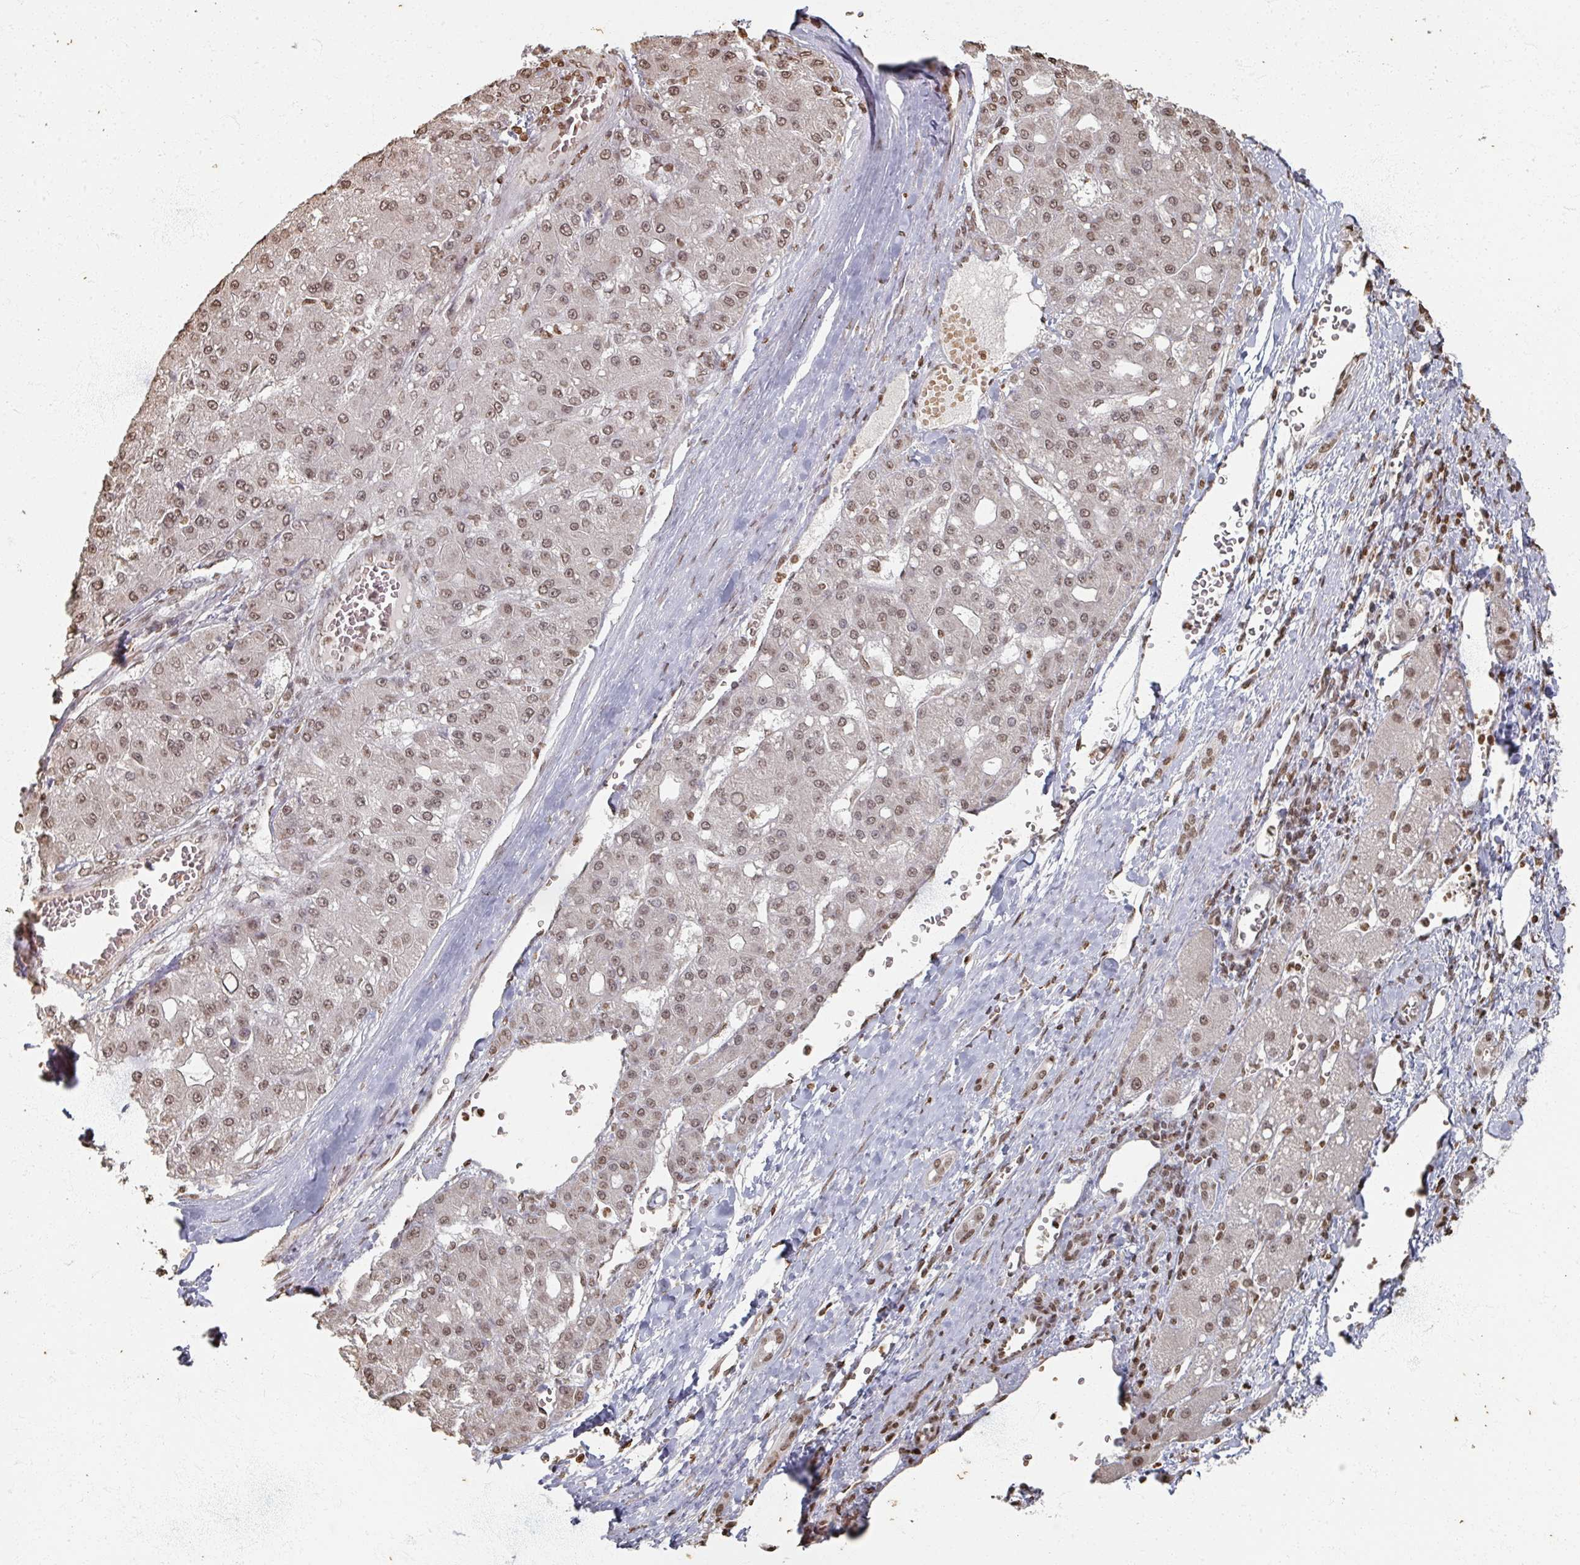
{"staining": {"intensity": "moderate", "quantity": ">75%", "location": "nuclear"}, "tissue": "liver cancer", "cell_type": "Tumor cells", "image_type": "cancer", "snomed": [{"axis": "morphology", "description": "Carcinoma, Hepatocellular, NOS"}, {"axis": "topography", "description": "Liver"}], "caption": "The micrograph demonstrates staining of liver hepatocellular carcinoma, revealing moderate nuclear protein positivity (brown color) within tumor cells.", "gene": "DCUN1D5", "patient": {"sex": "male", "age": 67}}